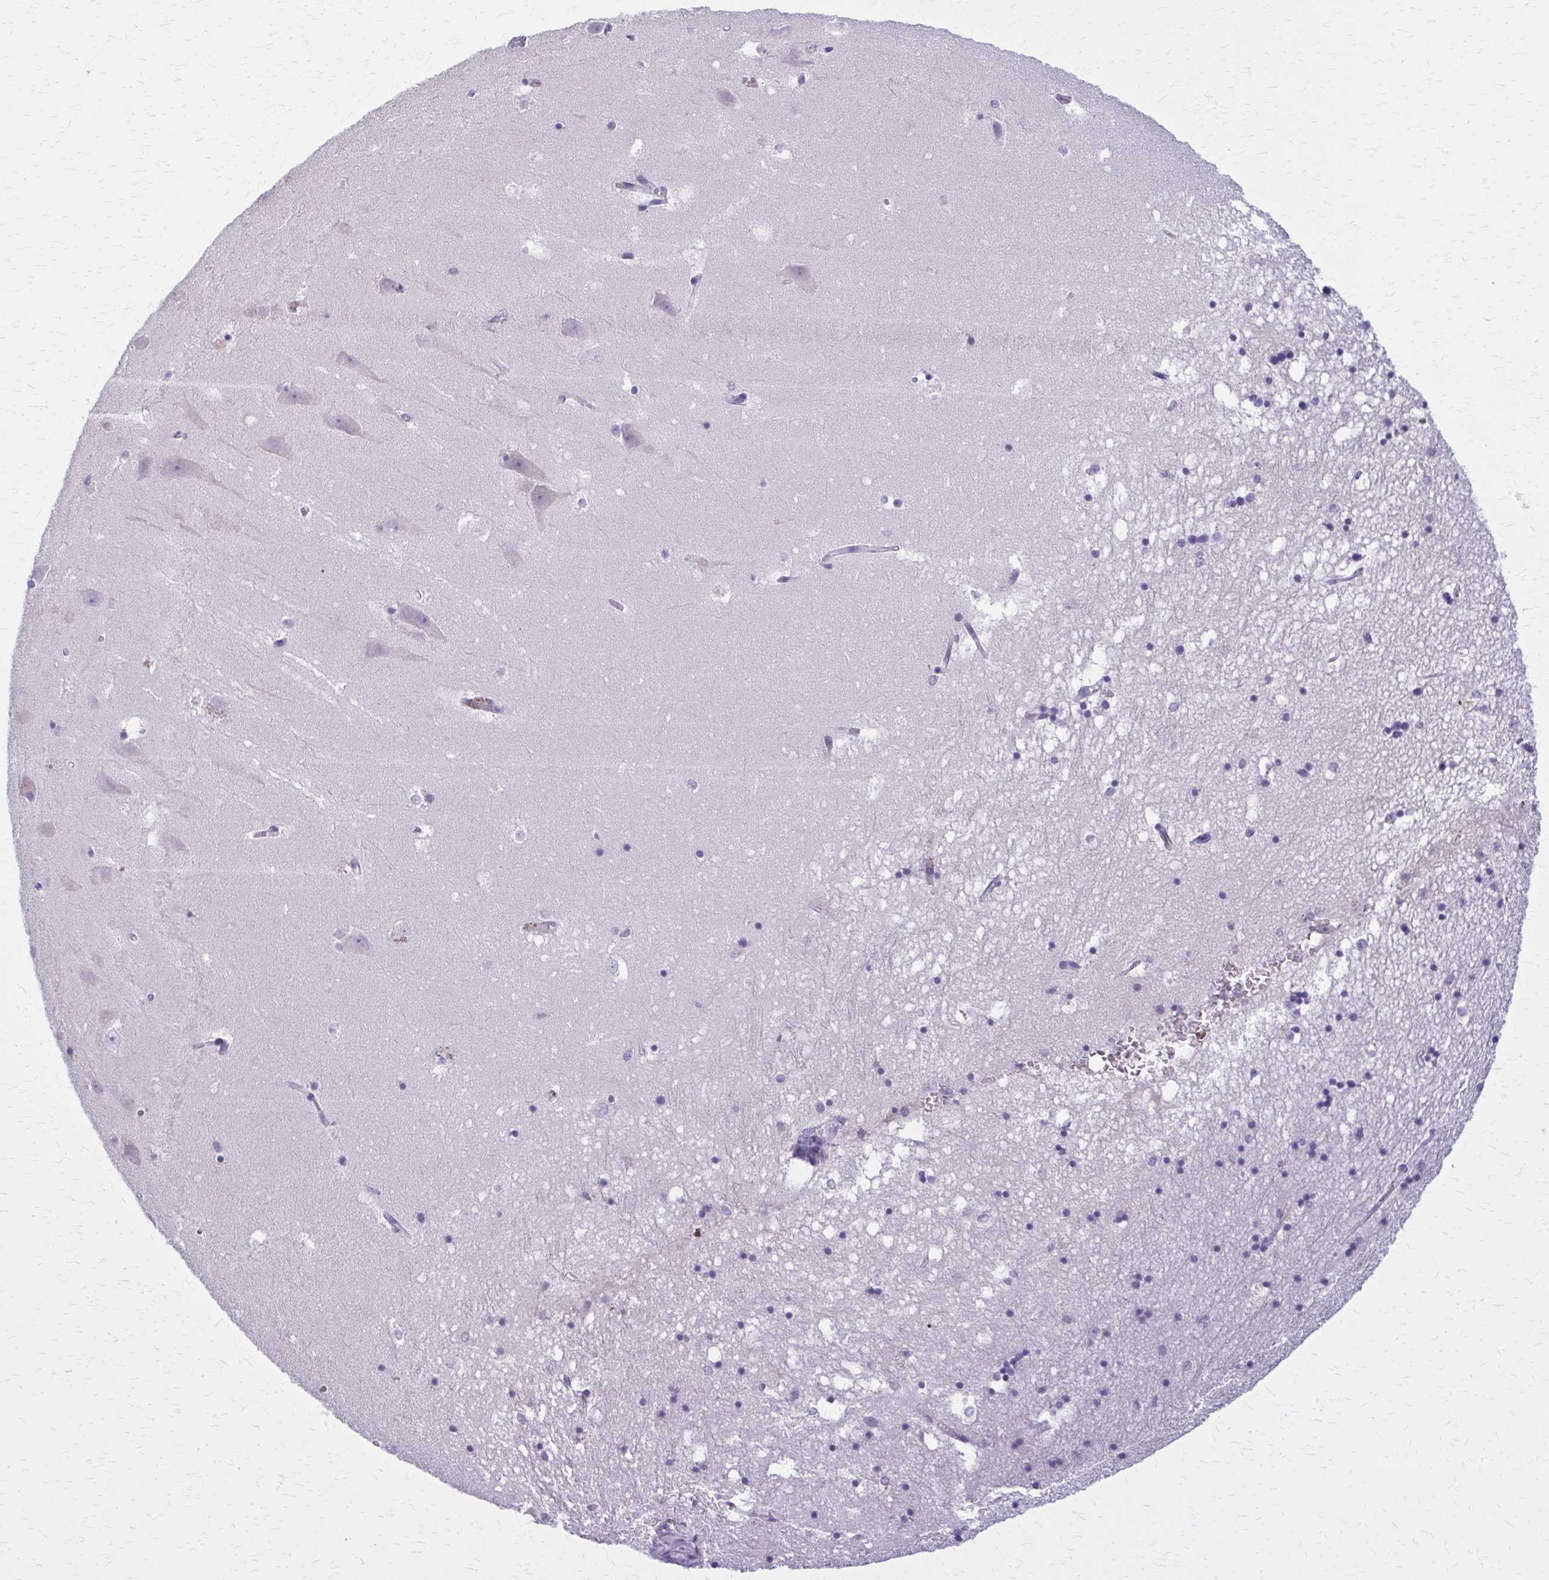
{"staining": {"intensity": "negative", "quantity": "none", "location": "none"}, "tissue": "hippocampus", "cell_type": "Glial cells", "image_type": "normal", "snomed": [{"axis": "morphology", "description": "Normal tissue, NOS"}, {"axis": "topography", "description": "Hippocampus"}], "caption": "DAB immunohistochemical staining of unremarkable human hippocampus shows no significant positivity in glial cells.", "gene": "OR4A47", "patient": {"sex": "male", "age": 58}}